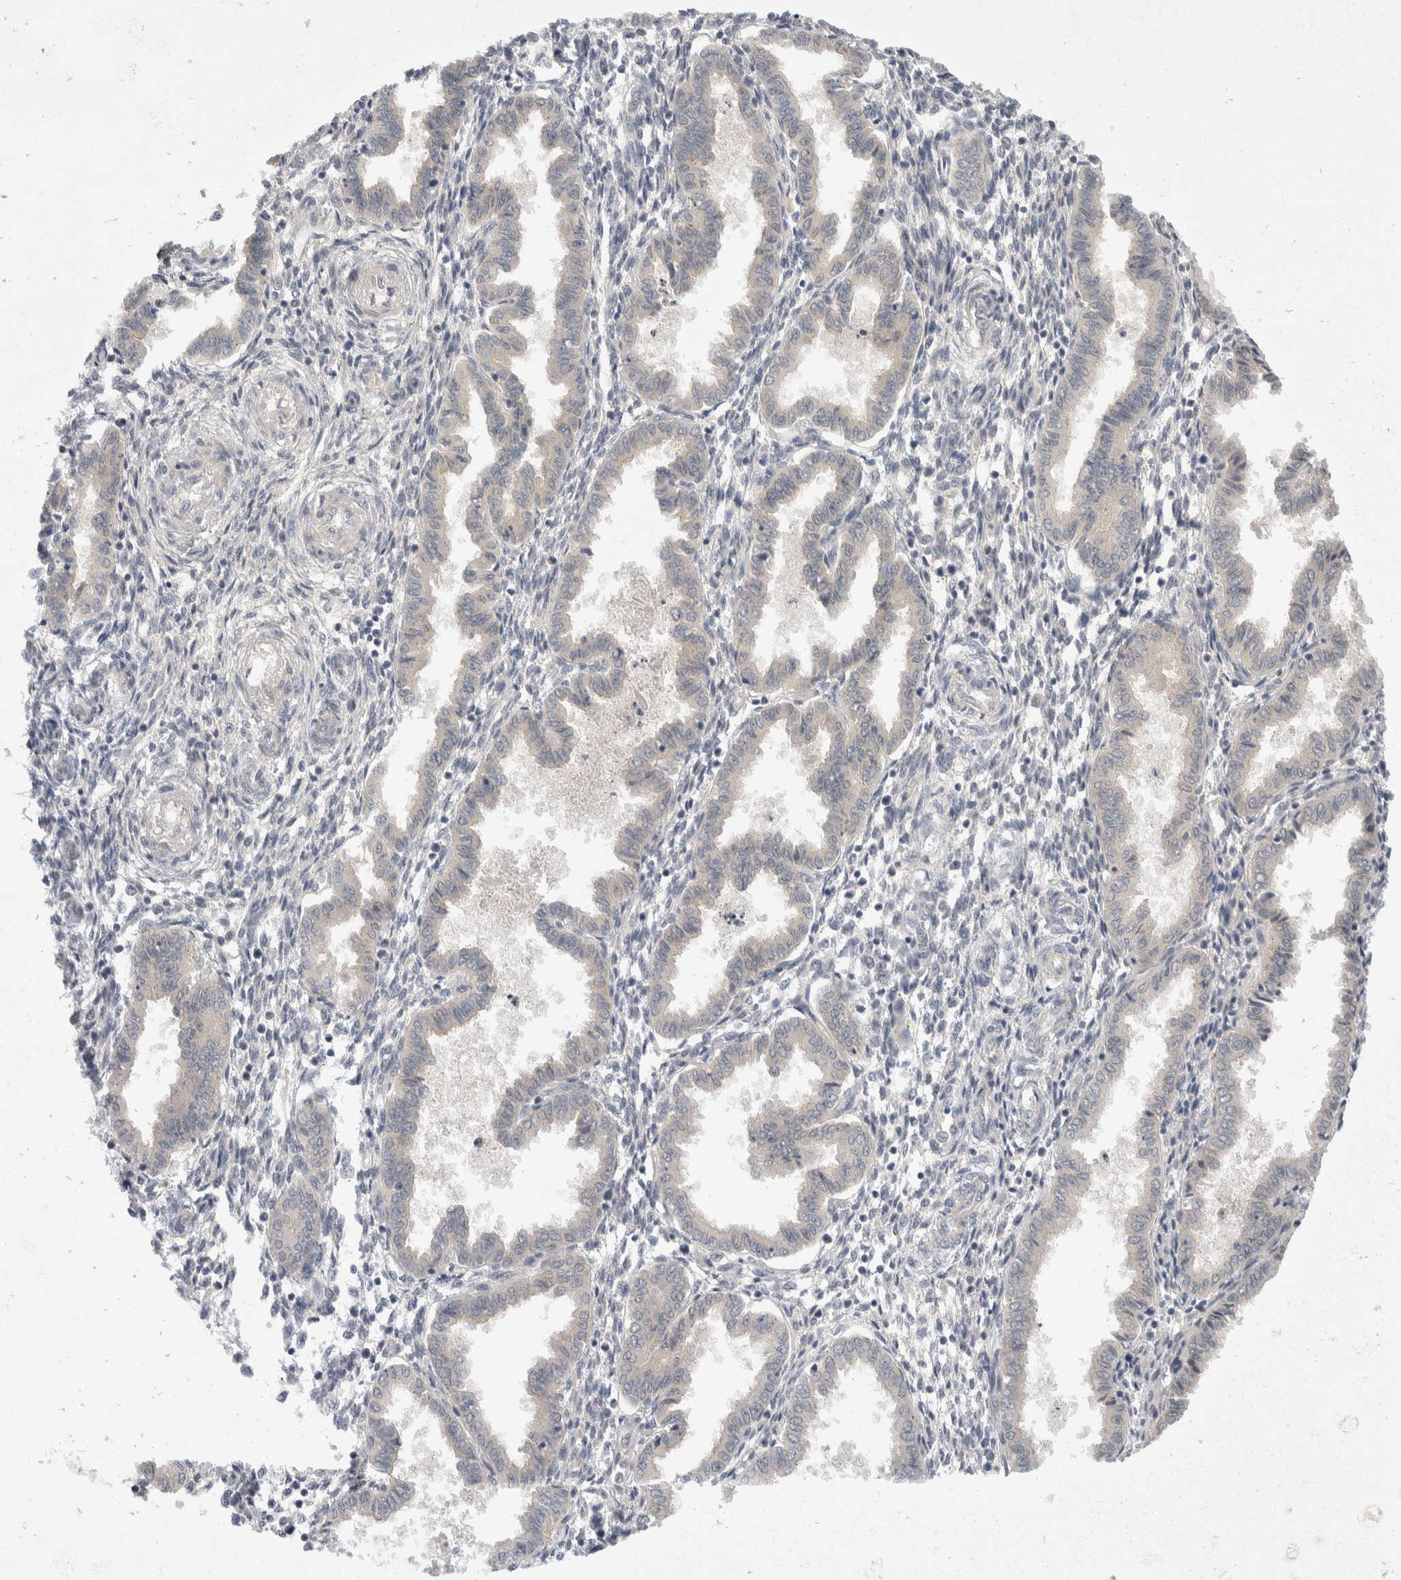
{"staining": {"intensity": "negative", "quantity": "none", "location": "none"}, "tissue": "endometrium", "cell_type": "Cells in endometrial stroma", "image_type": "normal", "snomed": [{"axis": "morphology", "description": "Normal tissue, NOS"}, {"axis": "topography", "description": "Endometrium"}], "caption": "DAB immunohistochemical staining of unremarkable human endometrium reveals no significant staining in cells in endometrial stroma. (Brightfield microscopy of DAB immunohistochemistry (IHC) at high magnification).", "gene": "TOM1L2", "patient": {"sex": "female", "age": 33}}